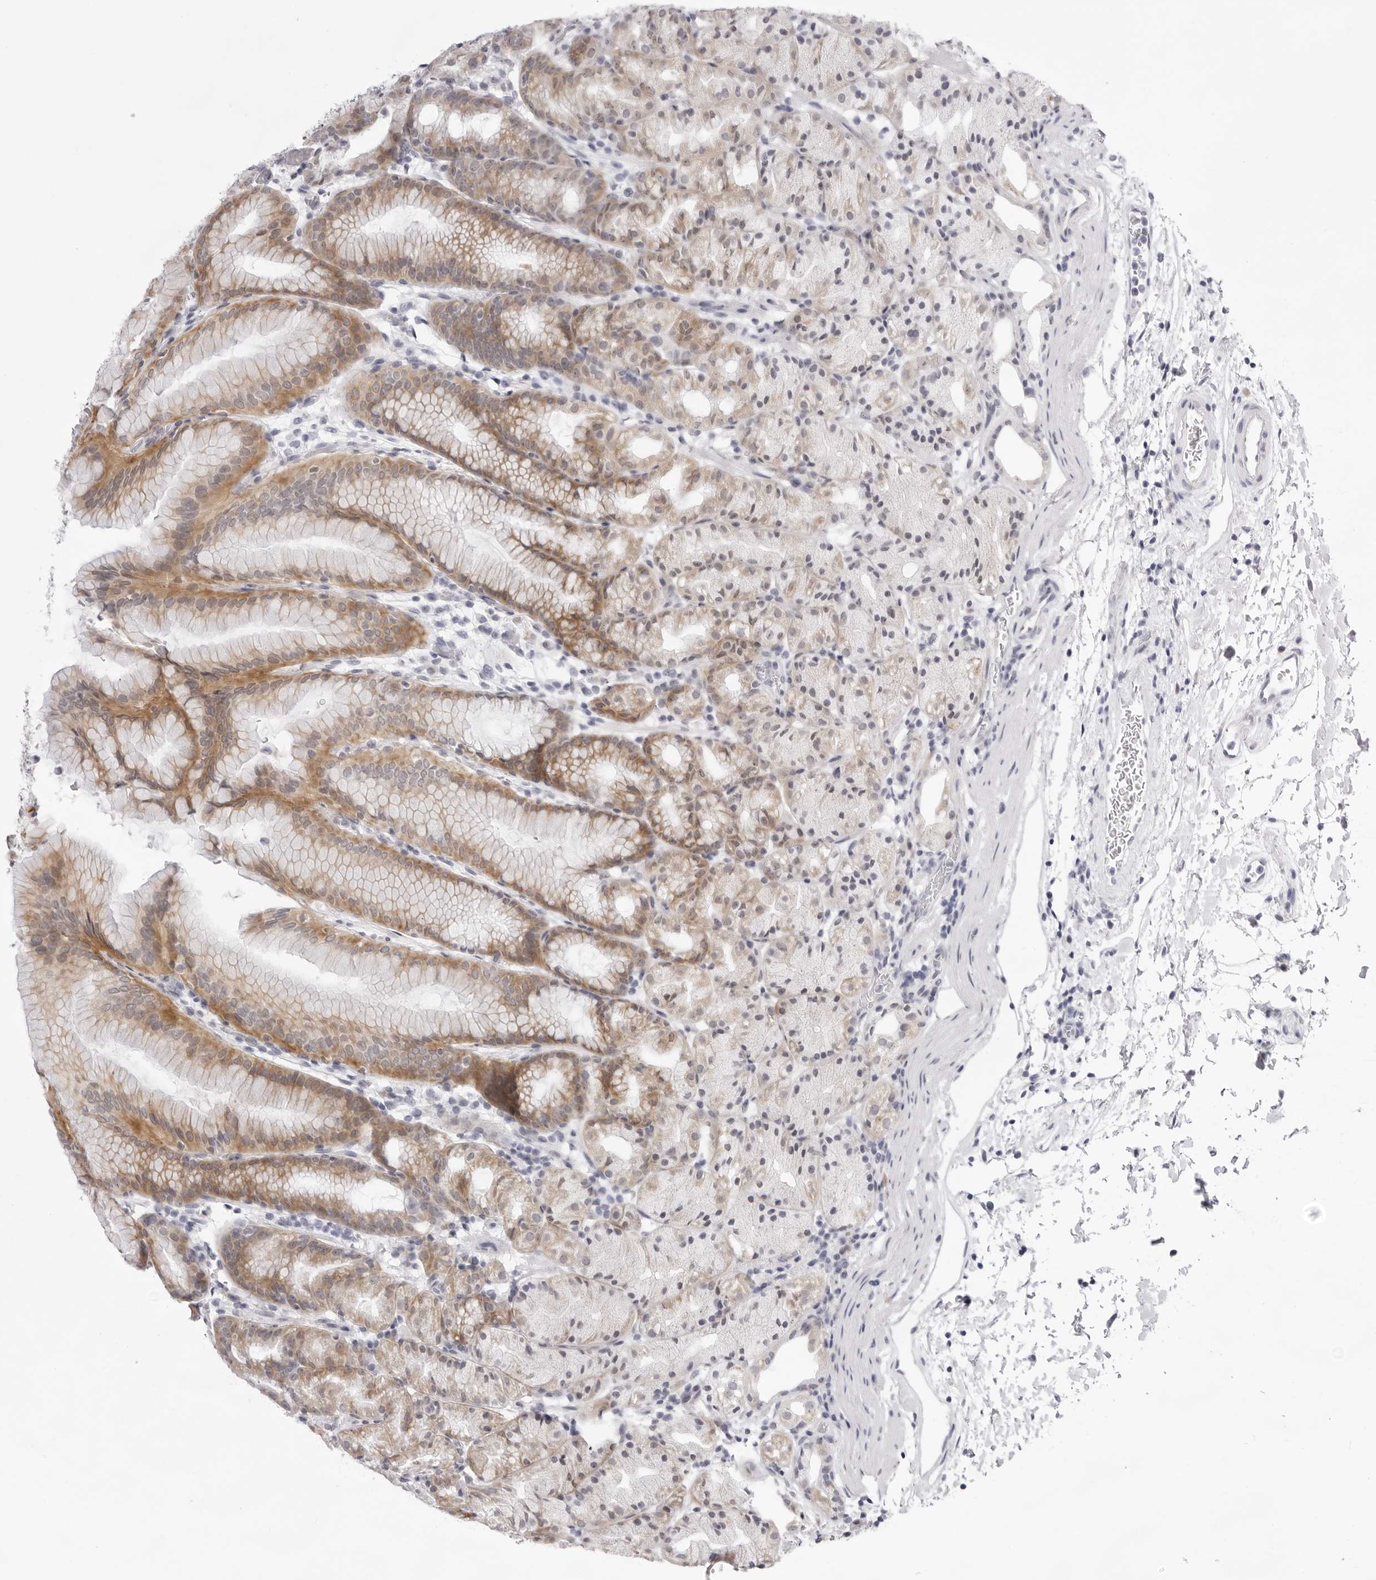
{"staining": {"intensity": "moderate", "quantity": "25%-75%", "location": "cytoplasmic/membranous"}, "tissue": "stomach", "cell_type": "Glandular cells", "image_type": "normal", "snomed": [{"axis": "morphology", "description": "Normal tissue, NOS"}, {"axis": "topography", "description": "Stomach, upper"}], "caption": "Glandular cells reveal moderate cytoplasmic/membranous staining in about 25%-75% of cells in unremarkable stomach. (DAB (3,3'-diaminobenzidine) IHC with brightfield microscopy, high magnification).", "gene": "SMIM2", "patient": {"sex": "male", "age": 48}}